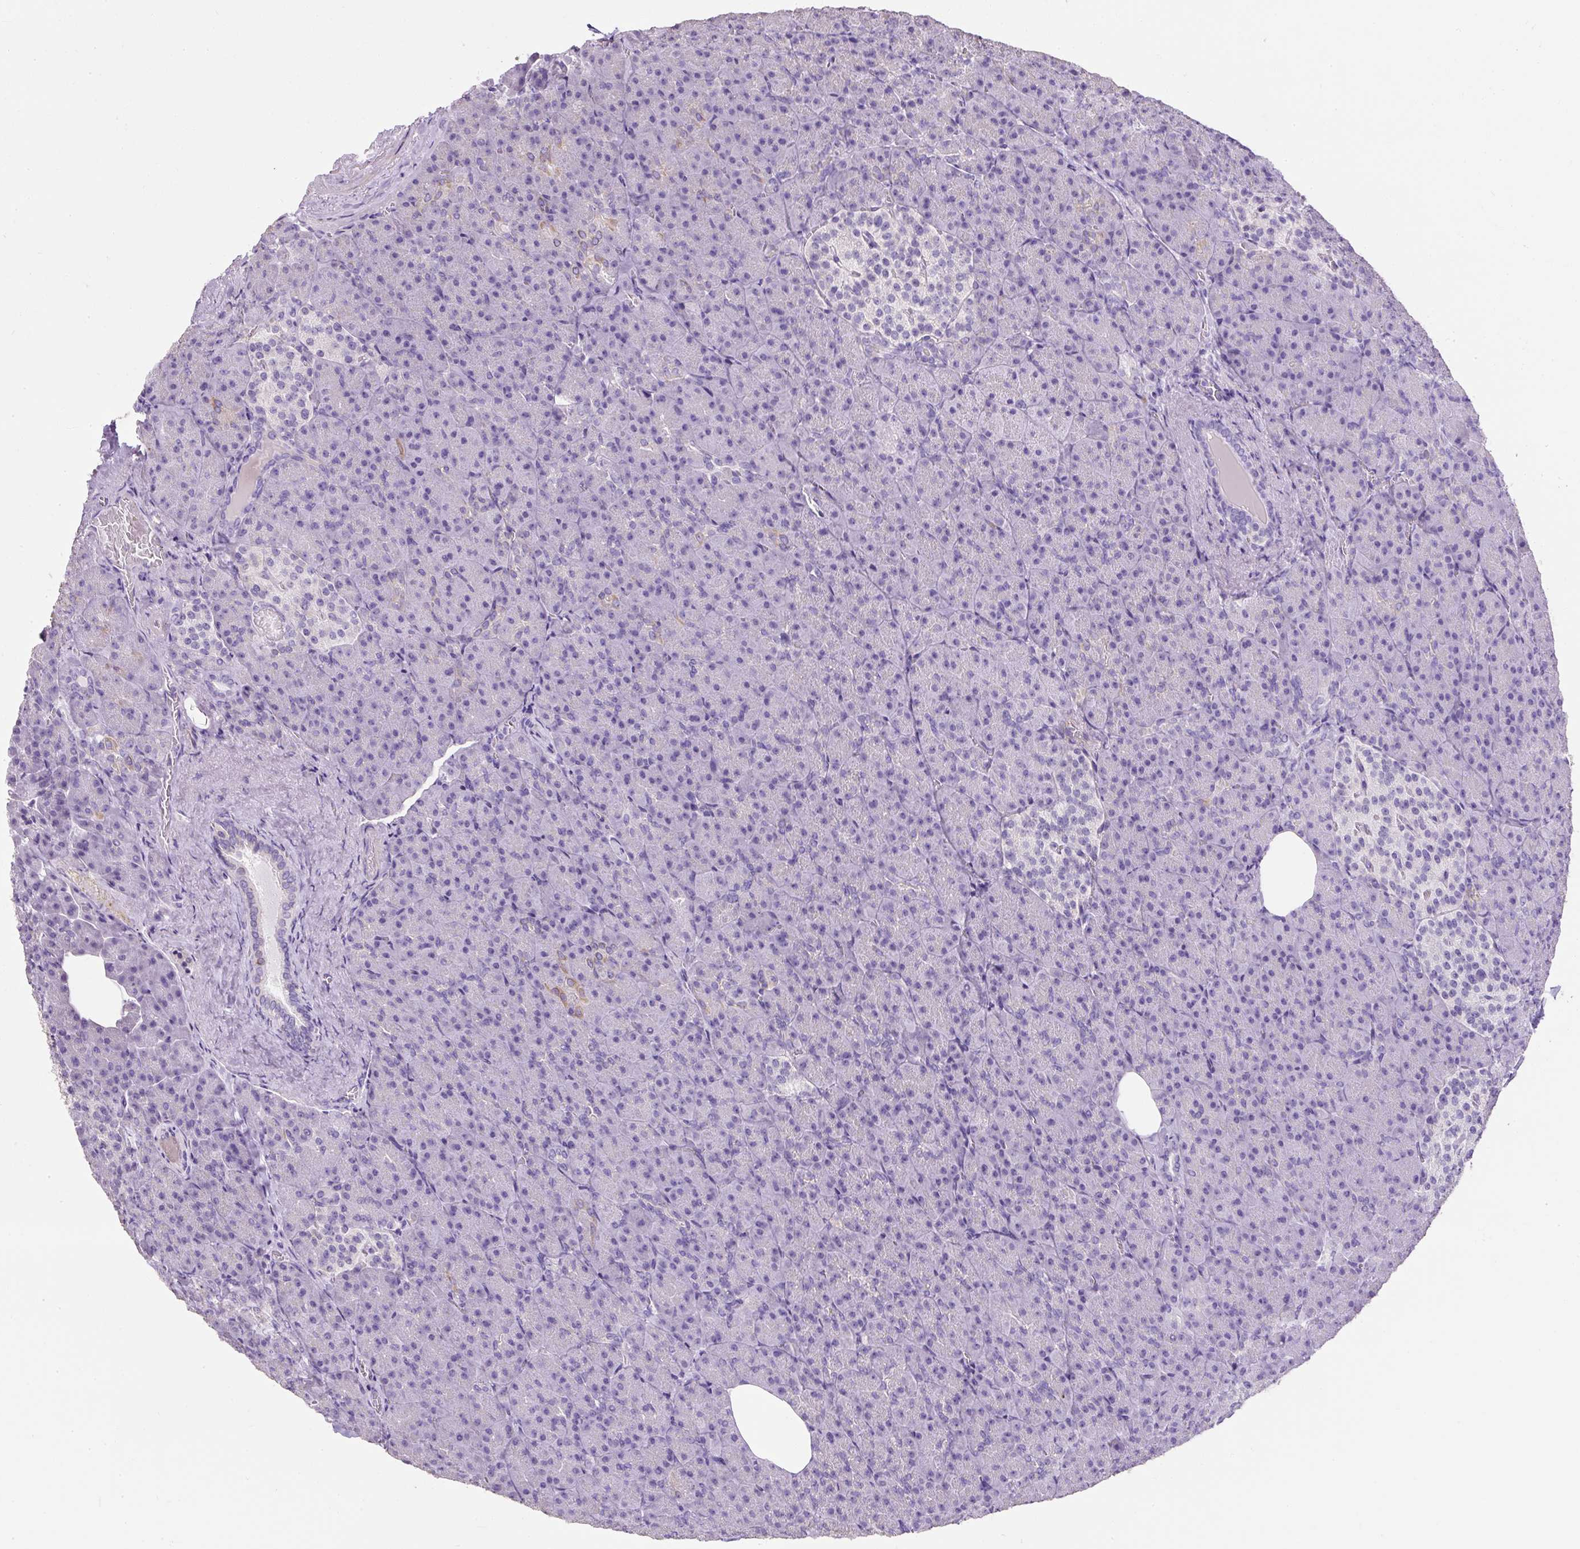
{"staining": {"intensity": "negative", "quantity": "none", "location": "none"}, "tissue": "pancreas", "cell_type": "Exocrine glandular cells", "image_type": "normal", "snomed": [{"axis": "morphology", "description": "Normal tissue, NOS"}, {"axis": "topography", "description": "Pancreas"}], "caption": "Immunohistochemistry (IHC) micrograph of benign human pancreas stained for a protein (brown), which exhibits no staining in exocrine glandular cells.", "gene": "C2CD4C", "patient": {"sex": "female", "age": 74}}